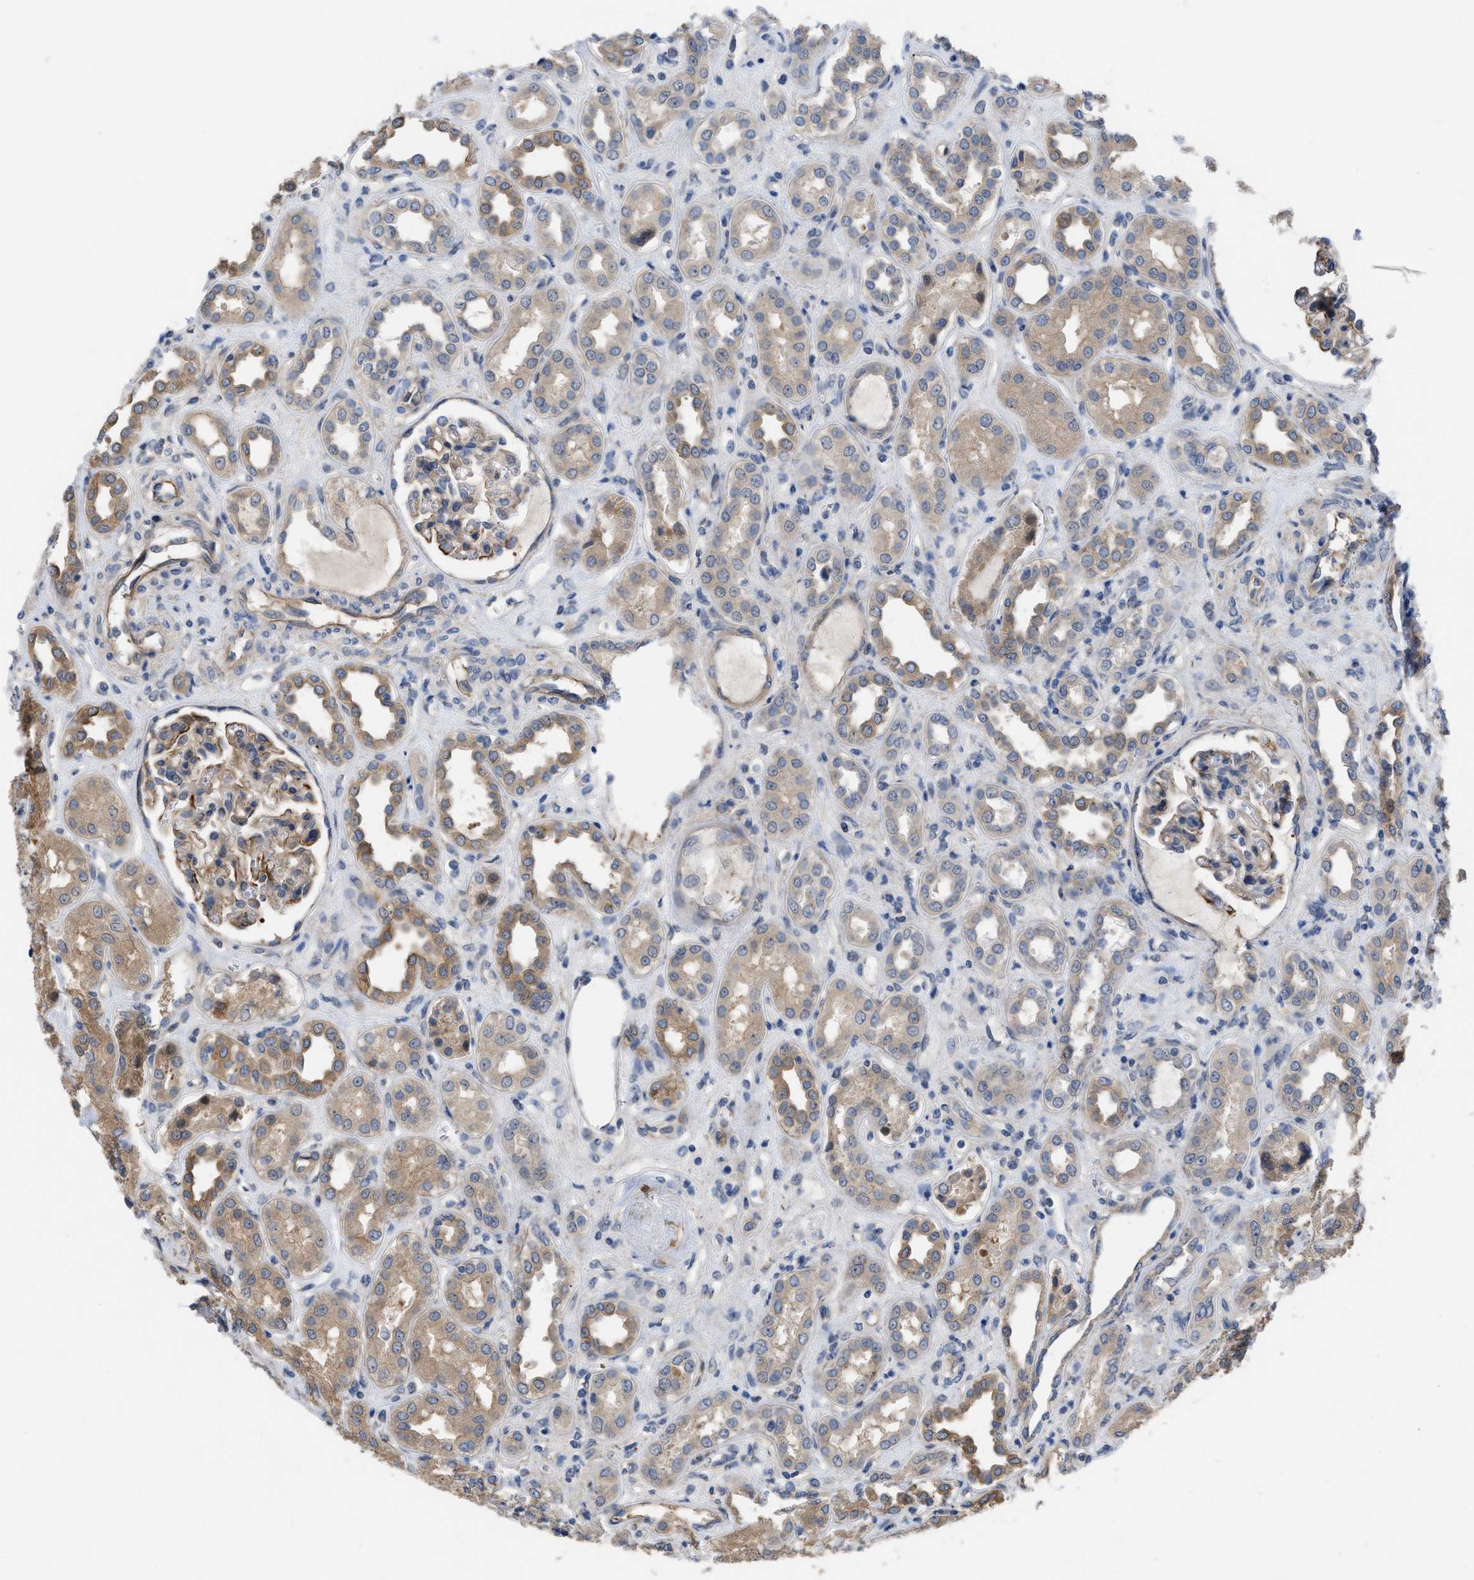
{"staining": {"intensity": "moderate", "quantity": "25%-75%", "location": "cytoplasmic/membranous"}, "tissue": "kidney", "cell_type": "Cells in glomeruli", "image_type": "normal", "snomed": [{"axis": "morphology", "description": "Normal tissue, NOS"}, {"axis": "topography", "description": "Kidney"}], "caption": "Protein analysis of benign kidney shows moderate cytoplasmic/membranous positivity in approximately 25%-75% of cells in glomeruli.", "gene": "SLC4A11", "patient": {"sex": "male", "age": 59}}